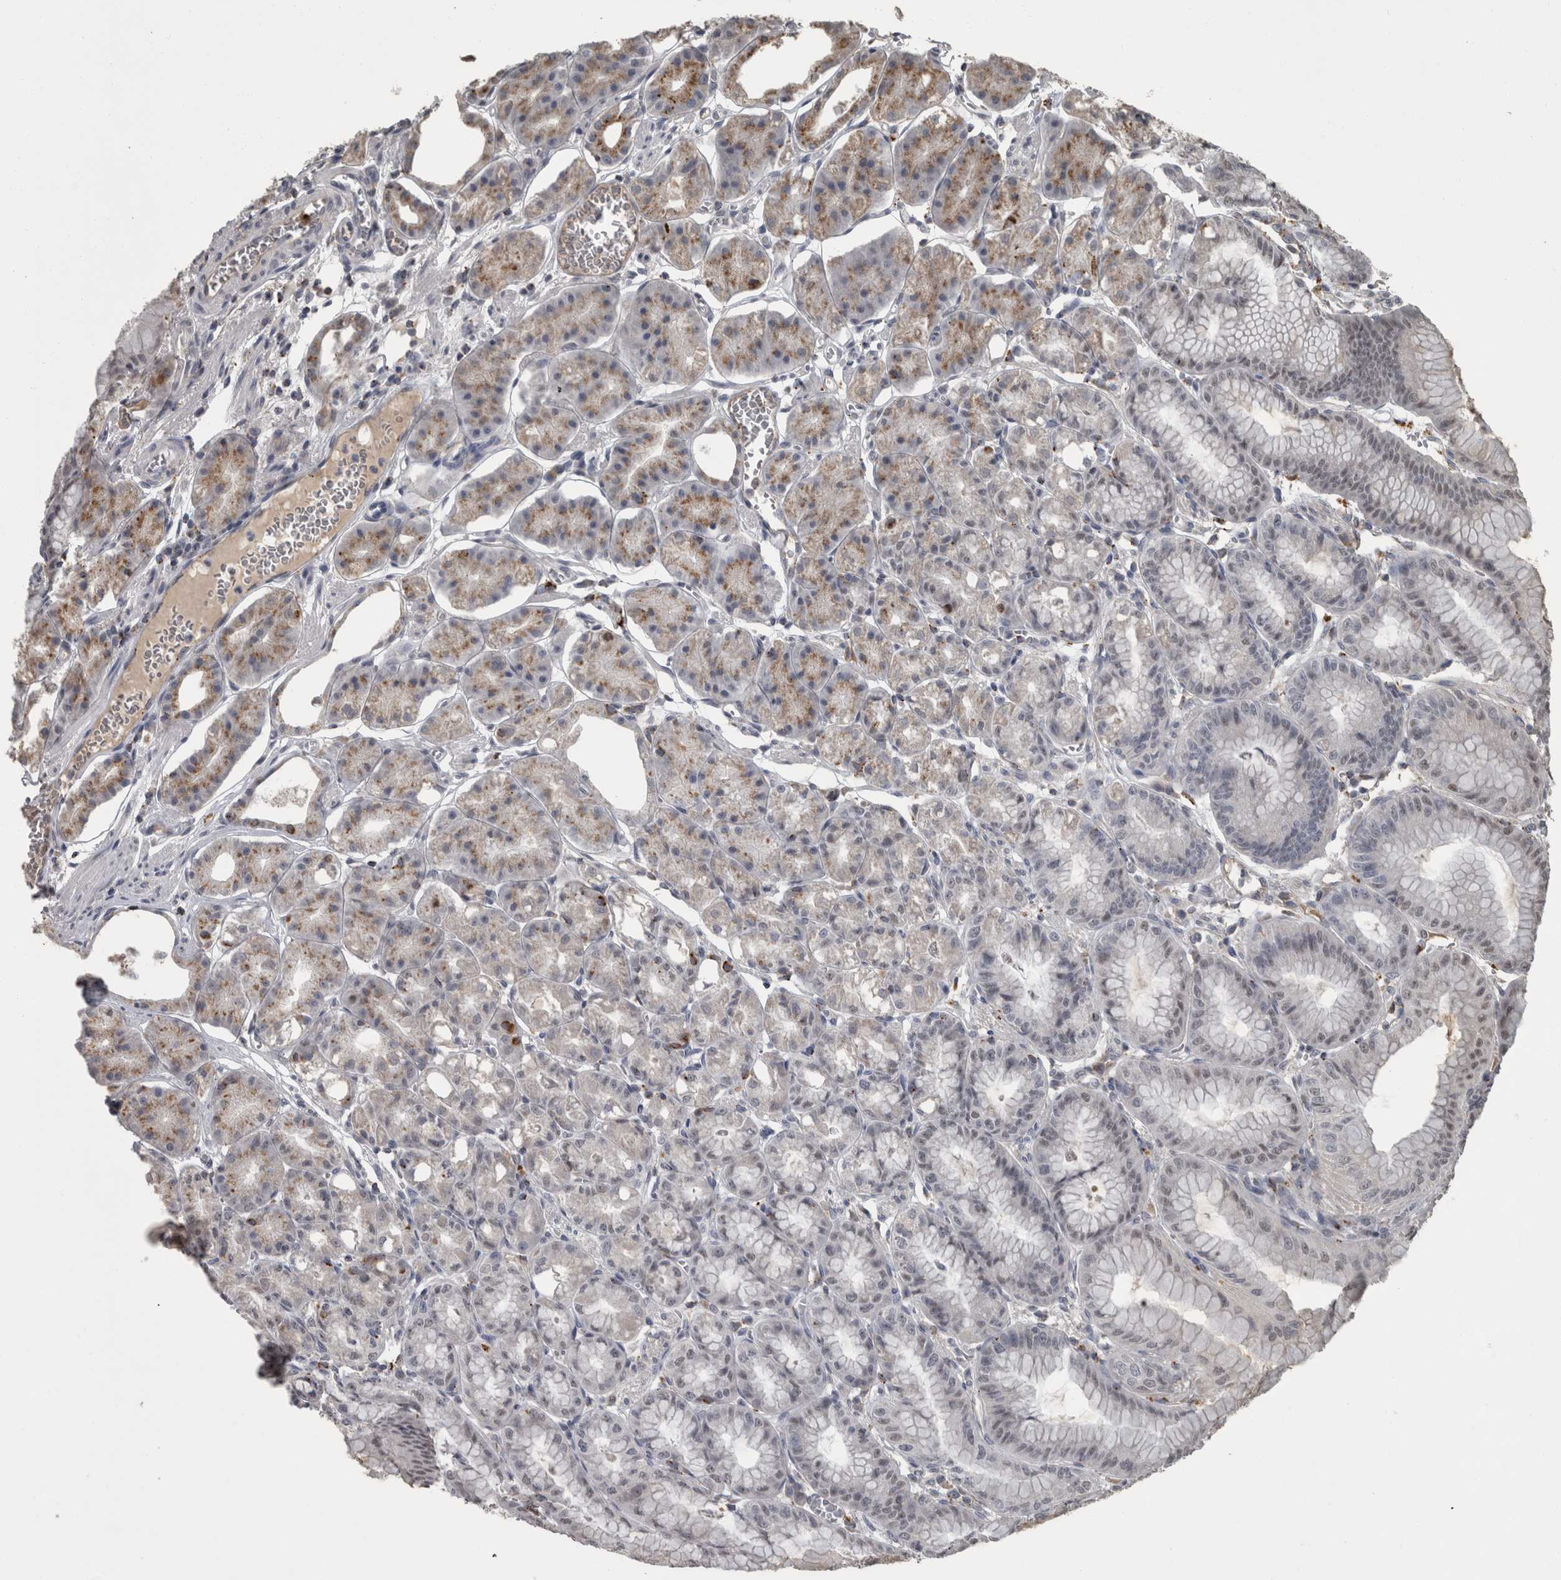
{"staining": {"intensity": "moderate", "quantity": "<25%", "location": "cytoplasmic/membranous"}, "tissue": "stomach", "cell_type": "Glandular cells", "image_type": "normal", "snomed": [{"axis": "morphology", "description": "Normal tissue, NOS"}, {"axis": "topography", "description": "Stomach, lower"}], "caption": "Immunohistochemical staining of benign human stomach demonstrates low levels of moderate cytoplasmic/membranous expression in approximately <25% of glandular cells.", "gene": "NAAA", "patient": {"sex": "male", "age": 71}}